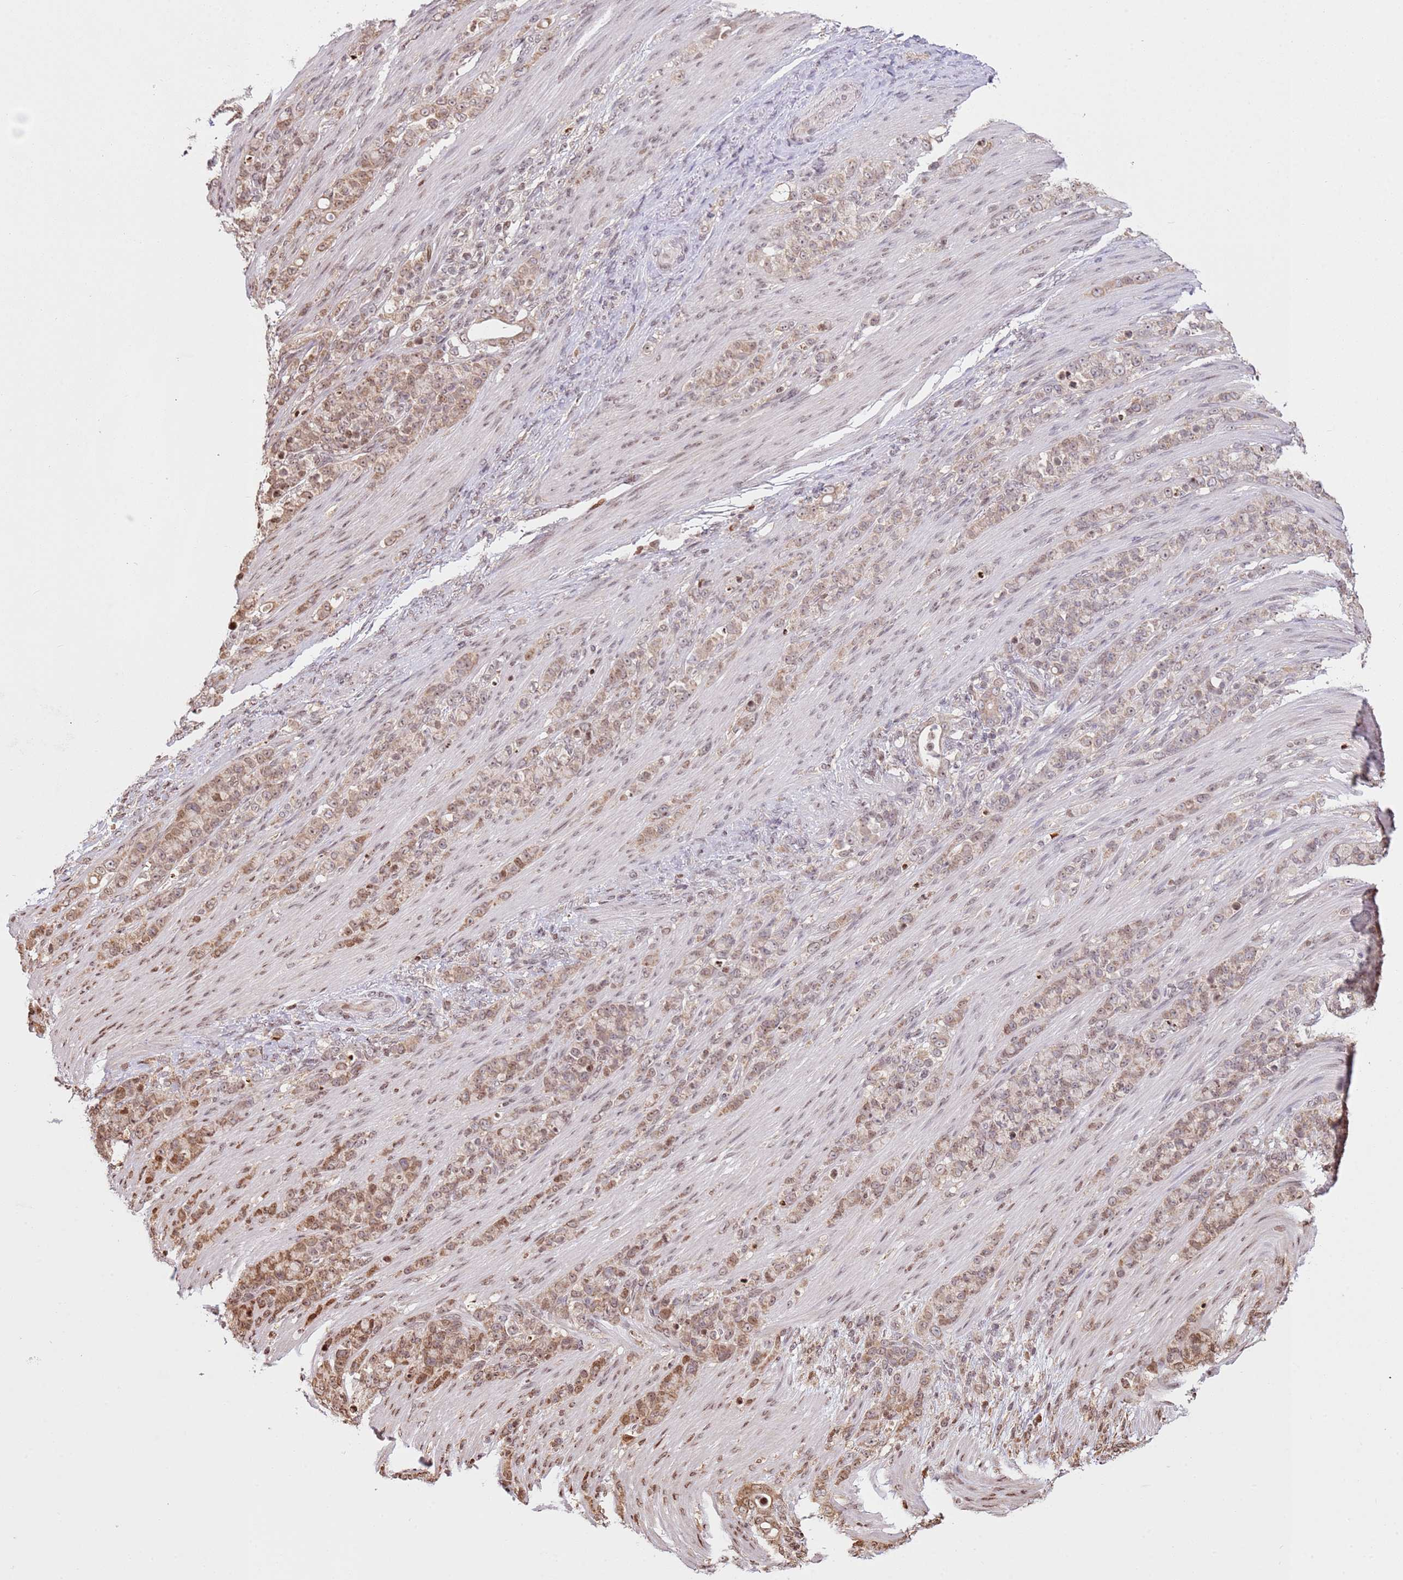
{"staining": {"intensity": "moderate", "quantity": ">75%", "location": "cytoplasmic/membranous"}, "tissue": "stomach cancer", "cell_type": "Tumor cells", "image_type": "cancer", "snomed": [{"axis": "morphology", "description": "Adenocarcinoma, NOS"}, {"axis": "topography", "description": "Stomach"}], "caption": "IHC photomicrograph of stomach adenocarcinoma stained for a protein (brown), which shows medium levels of moderate cytoplasmic/membranous staining in approximately >75% of tumor cells.", "gene": "SCAF1", "patient": {"sex": "female", "age": 79}}